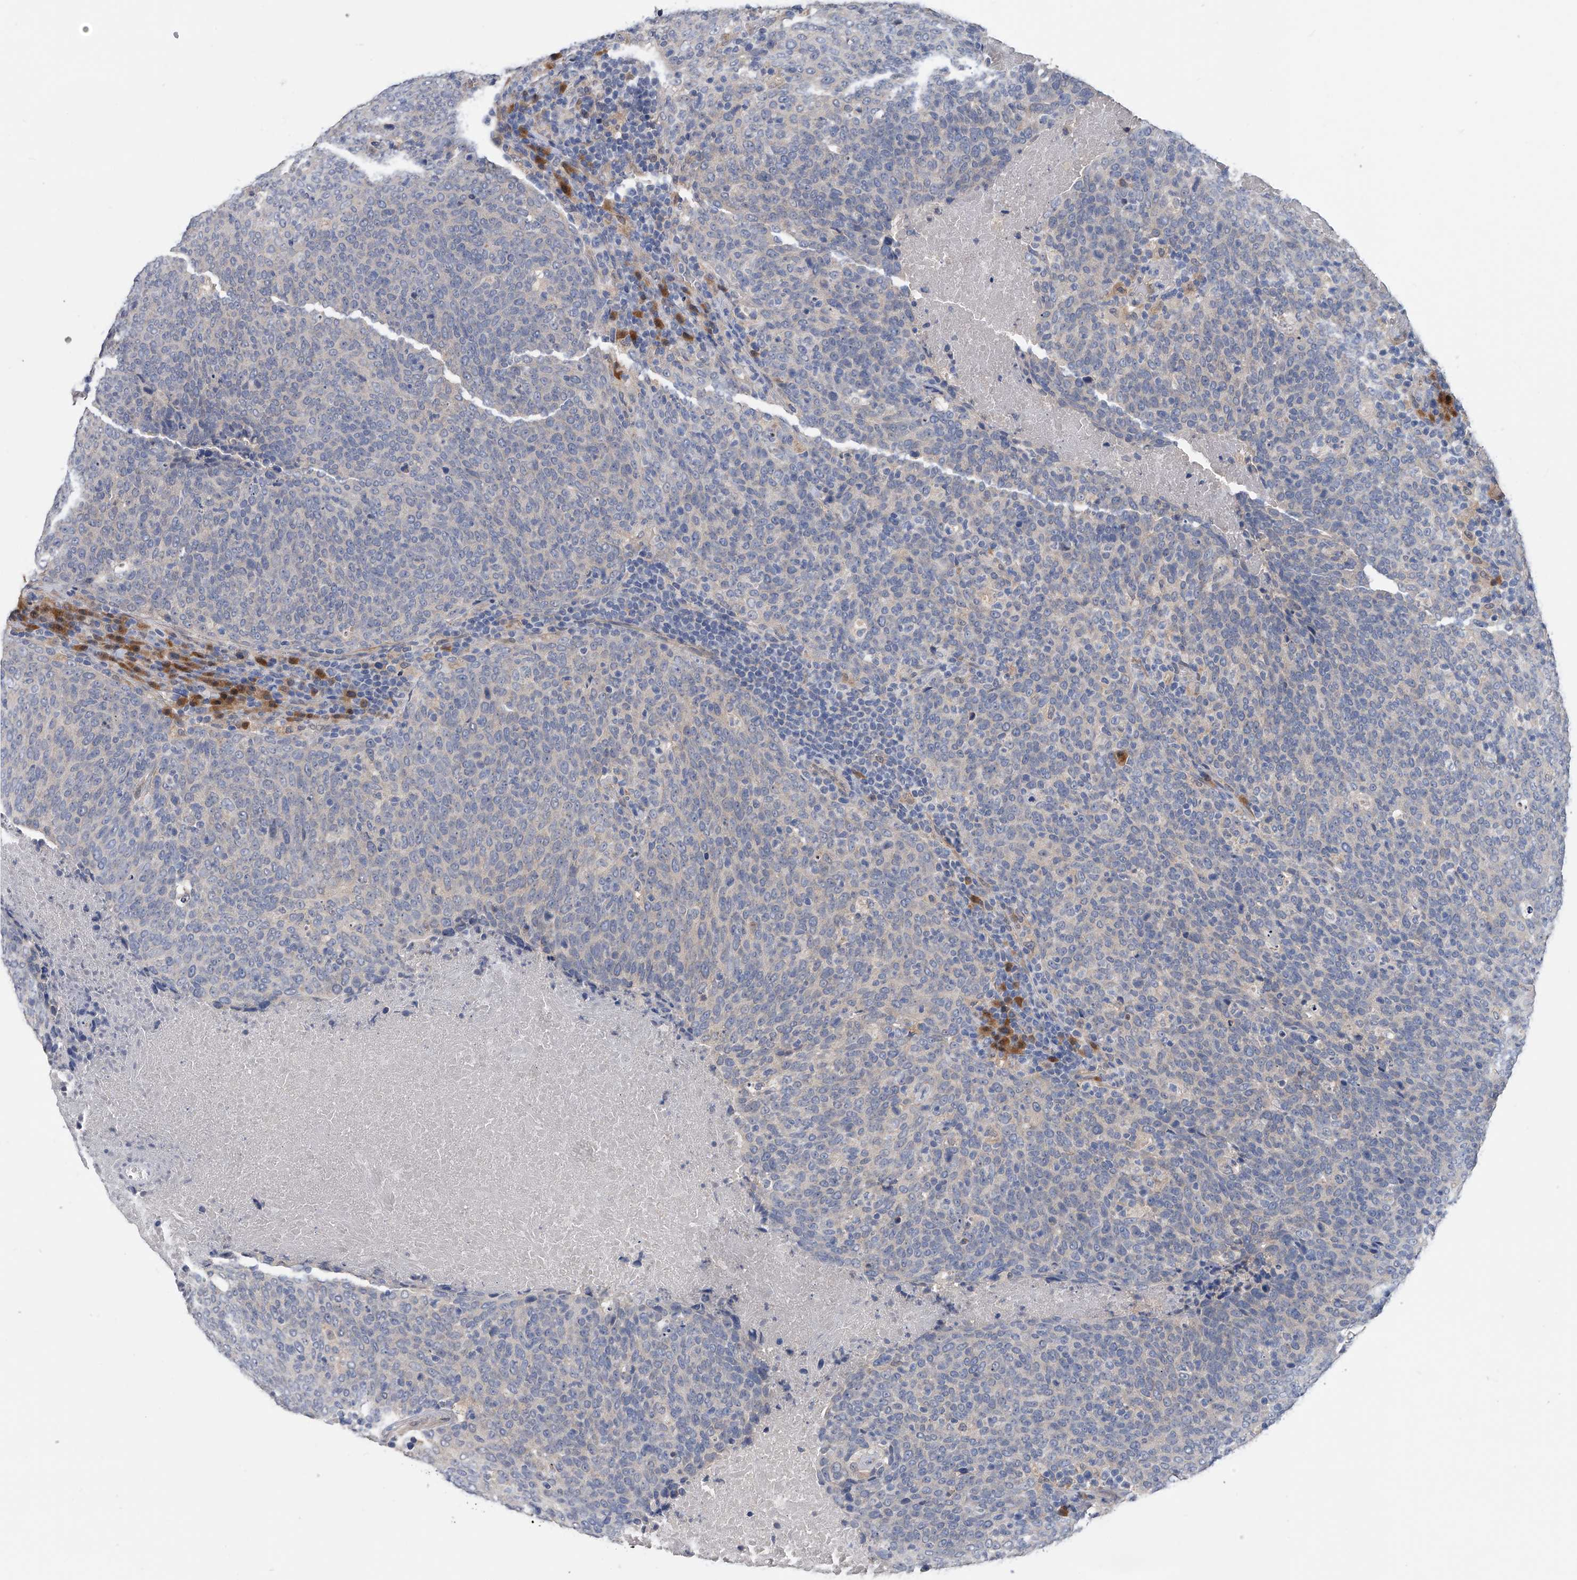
{"staining": {"intensity": "negative", "quantity": "none", "location": "none"}, "tissue": "head and neck cancer", "cell_type": "Tumor cells", "image_type": "cancer", "snomed": [{"axis": "morphology", "description": "Squamous cell carcinoma, NOS"}, {"axis": "morphology", "description": "Squamous cell carcinoma, metastatic, NOS"}, {"axis": "topography", "description": "Lymph node"}, {"axis": "topography", "description": "Head-Neck"}], "caption": "Immunohistochemistry micrograph of human head and neck cancer (metastatic squamous cell carcinoma) stained for a protein (brown), which reveals no expression in tumor cells.", "gene": "PGM3", "patient": {"sex": "male", "age": 62}}